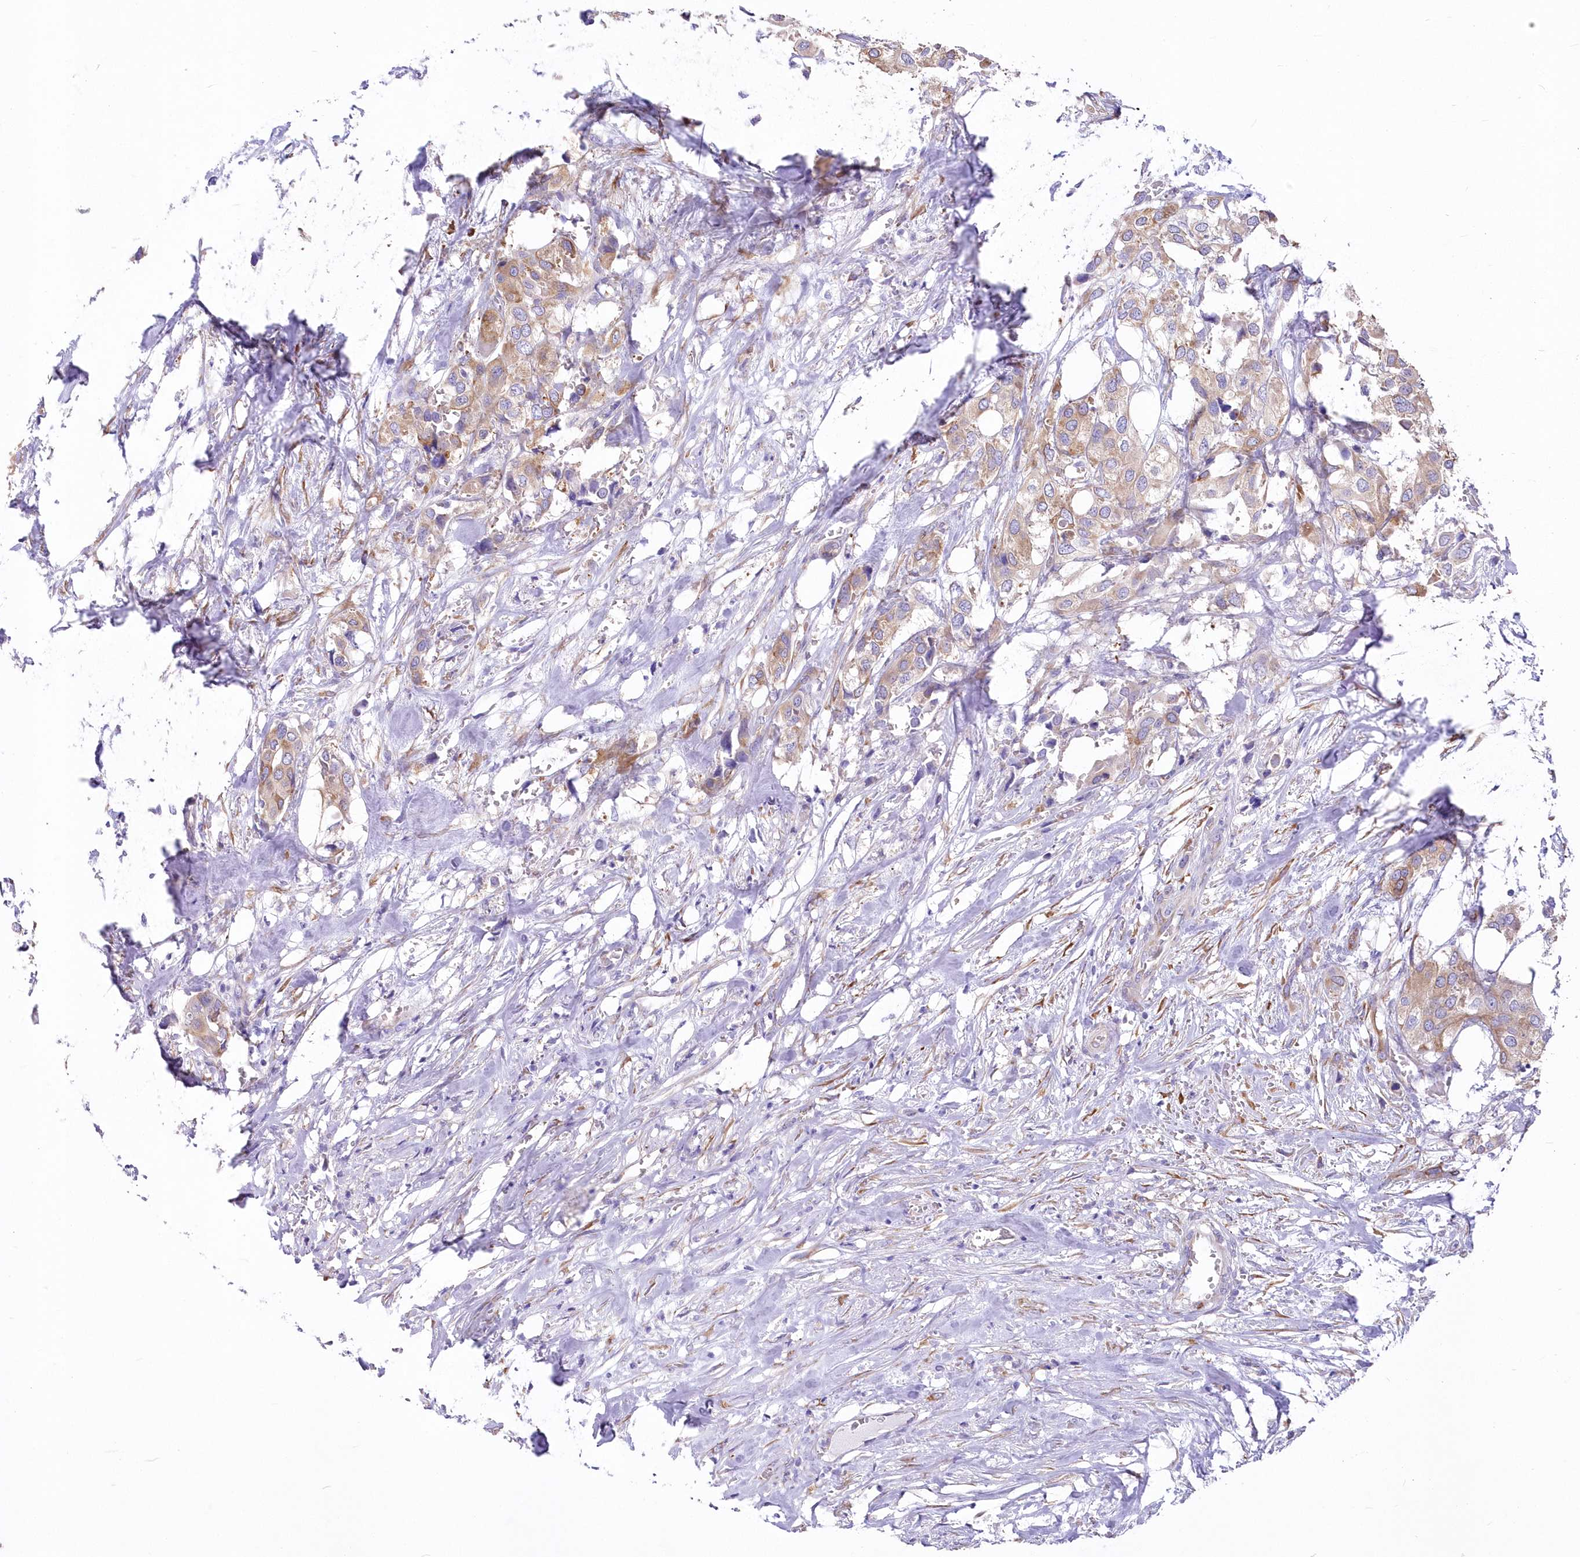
{"staining": {"intensity": "moderate", "quantity": "25%-75%", "location": "cytoplasmic/membranous"}, "tissue": "urothelial cancer", "cell_type": "Tumor cells", "image_type": "cancer", "snomed": [{"axis": "morphology", "description": "Urothelial carcinoma, High grade"}, {"axis": "topography", "description": "Urinary bladder"}], "caption": "Tumor cells reveal moderate cytoplasmic/membranous expression in about 25%-75% of cells in urothelial cancer.", "gene": "YTHDC2", "patient": {"sex": "male", "age": 64}}